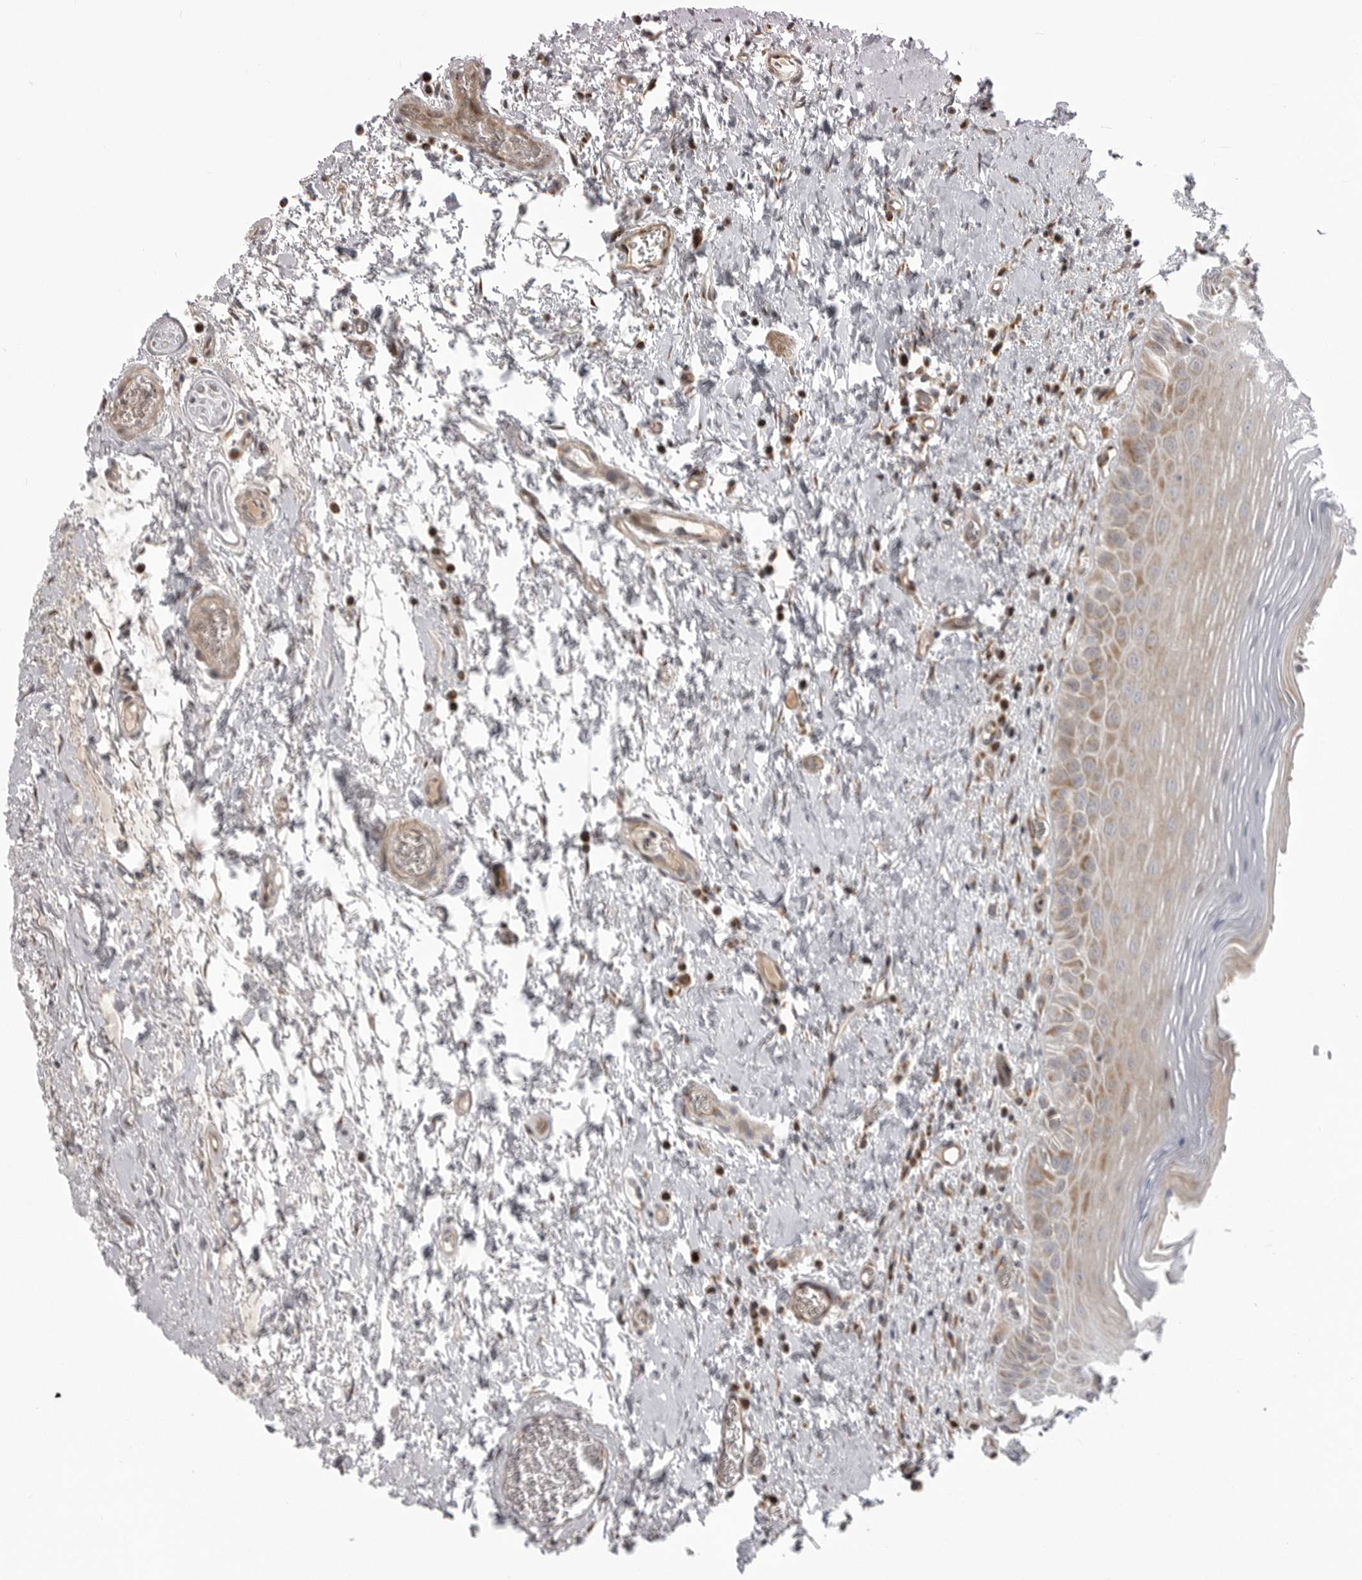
{"staining": {"intensity": "moderate", "quantity": "25%-75%", "location": "cytoplasmic/membranous"}, "tissue": "oral mucosa", "cell_type": "Squamous epithelial cells", "image_type": "normal", "snomed": [{"axis": "morphology", "description": "Normal tissue, NOS"}, {"axis": "topography", "description": "Oral tissue"}], "caption": "This photomicrograph shows immunohistochemistry staining of unremarkable human oral mucosa, with medium moderate cytoplasmic/membranous positivity in about 25%-75% of squamous epithelial cells.", "gene": "TMPRSS11F", "patient": {"sex": "male", "age": 82}}